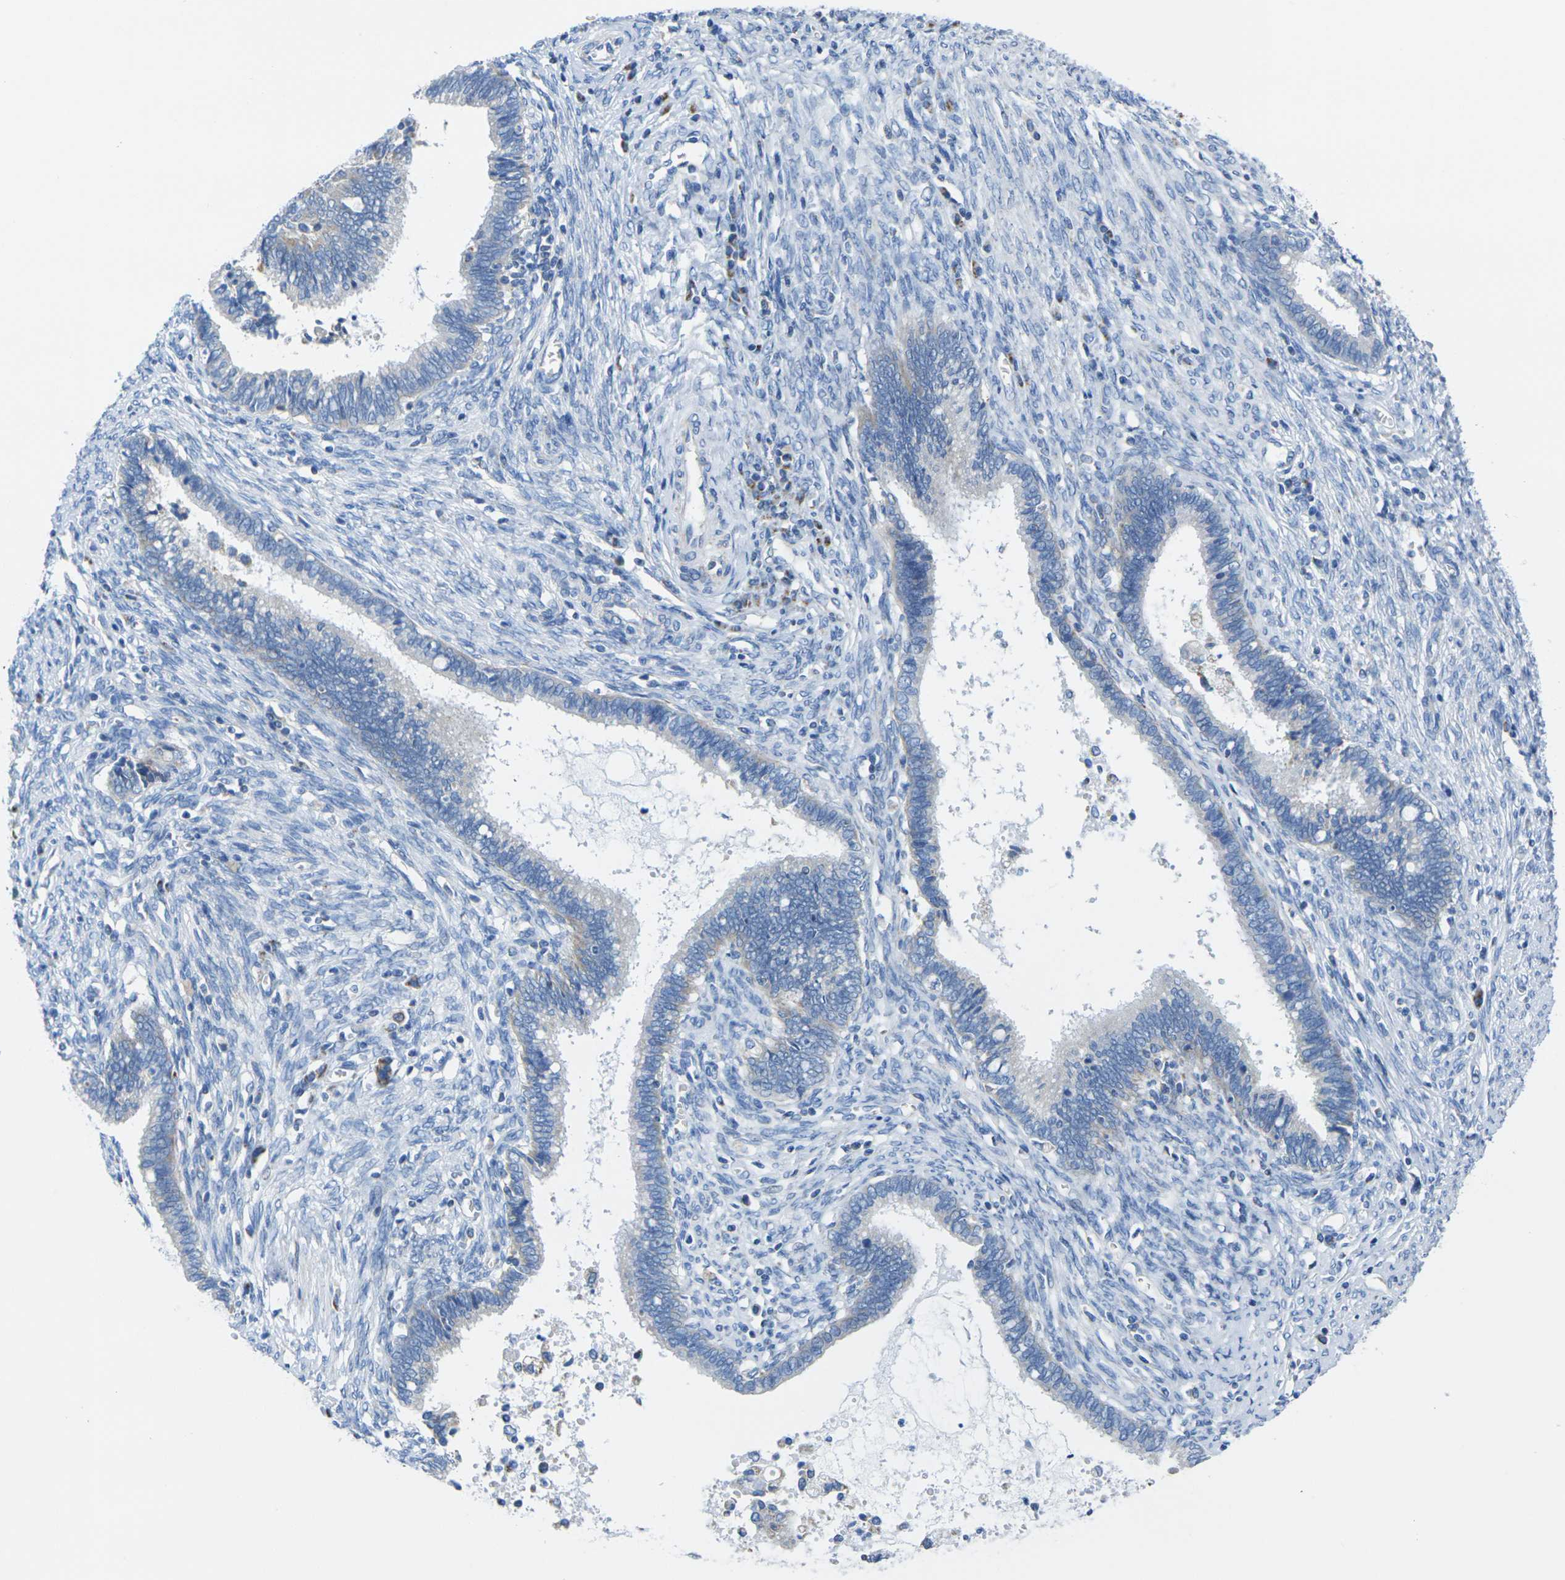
{"staining": {"intensity": "negative", "quantity": "none", "location": "none"}, "tissue": "cervical cancer", "cell_type": "Tumor cells", "image_type": "cancer", "snomed": [{"axis": "morphology", "description": "Adenocarcinoma, NOS"}, {"axis": "topography", "description": "Cervix"}], "caption": "There is no significant staining in tumor cells of cervical adenocarcinoma.", "gene": "TMEM204", "patient": {"sex": "female", "age": 44}}